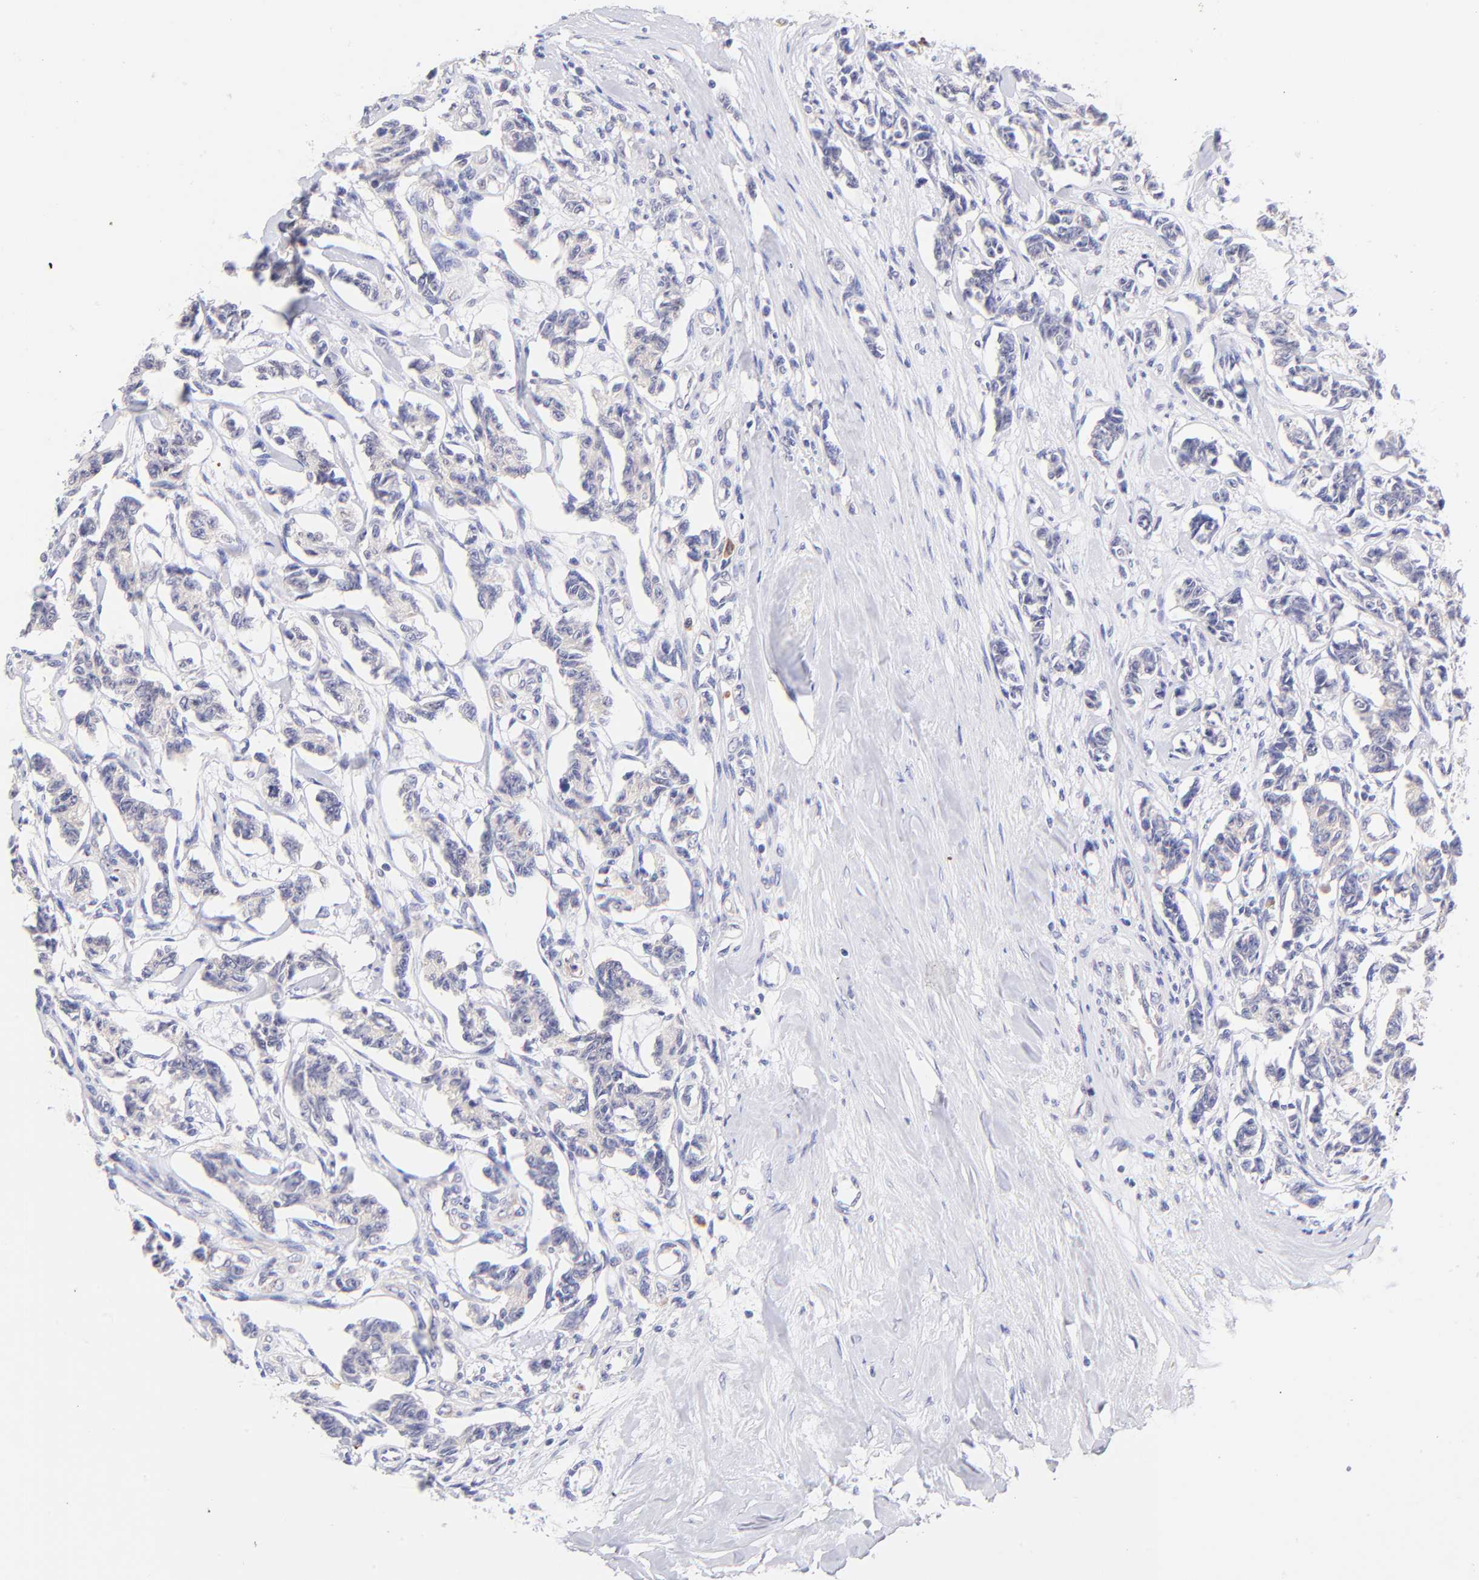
{"staining": {"intensity": "negative", "quantity": "none", "location": "none"}, "tissue": "renal cancer", "cell_type": "Tumor cells", "image_type": "cancer", "snomed": [{"axis": "morphology", "description": "Carcinoid, malignant, NOS"}, {"axis": "topography", "description": "Kidney"}], "caption": "Tumor cells are negative for brown protein staining in malignant carcinoid (renal).", "gene": "RPL11", "patient": {"sex": "female", "age": 41}}